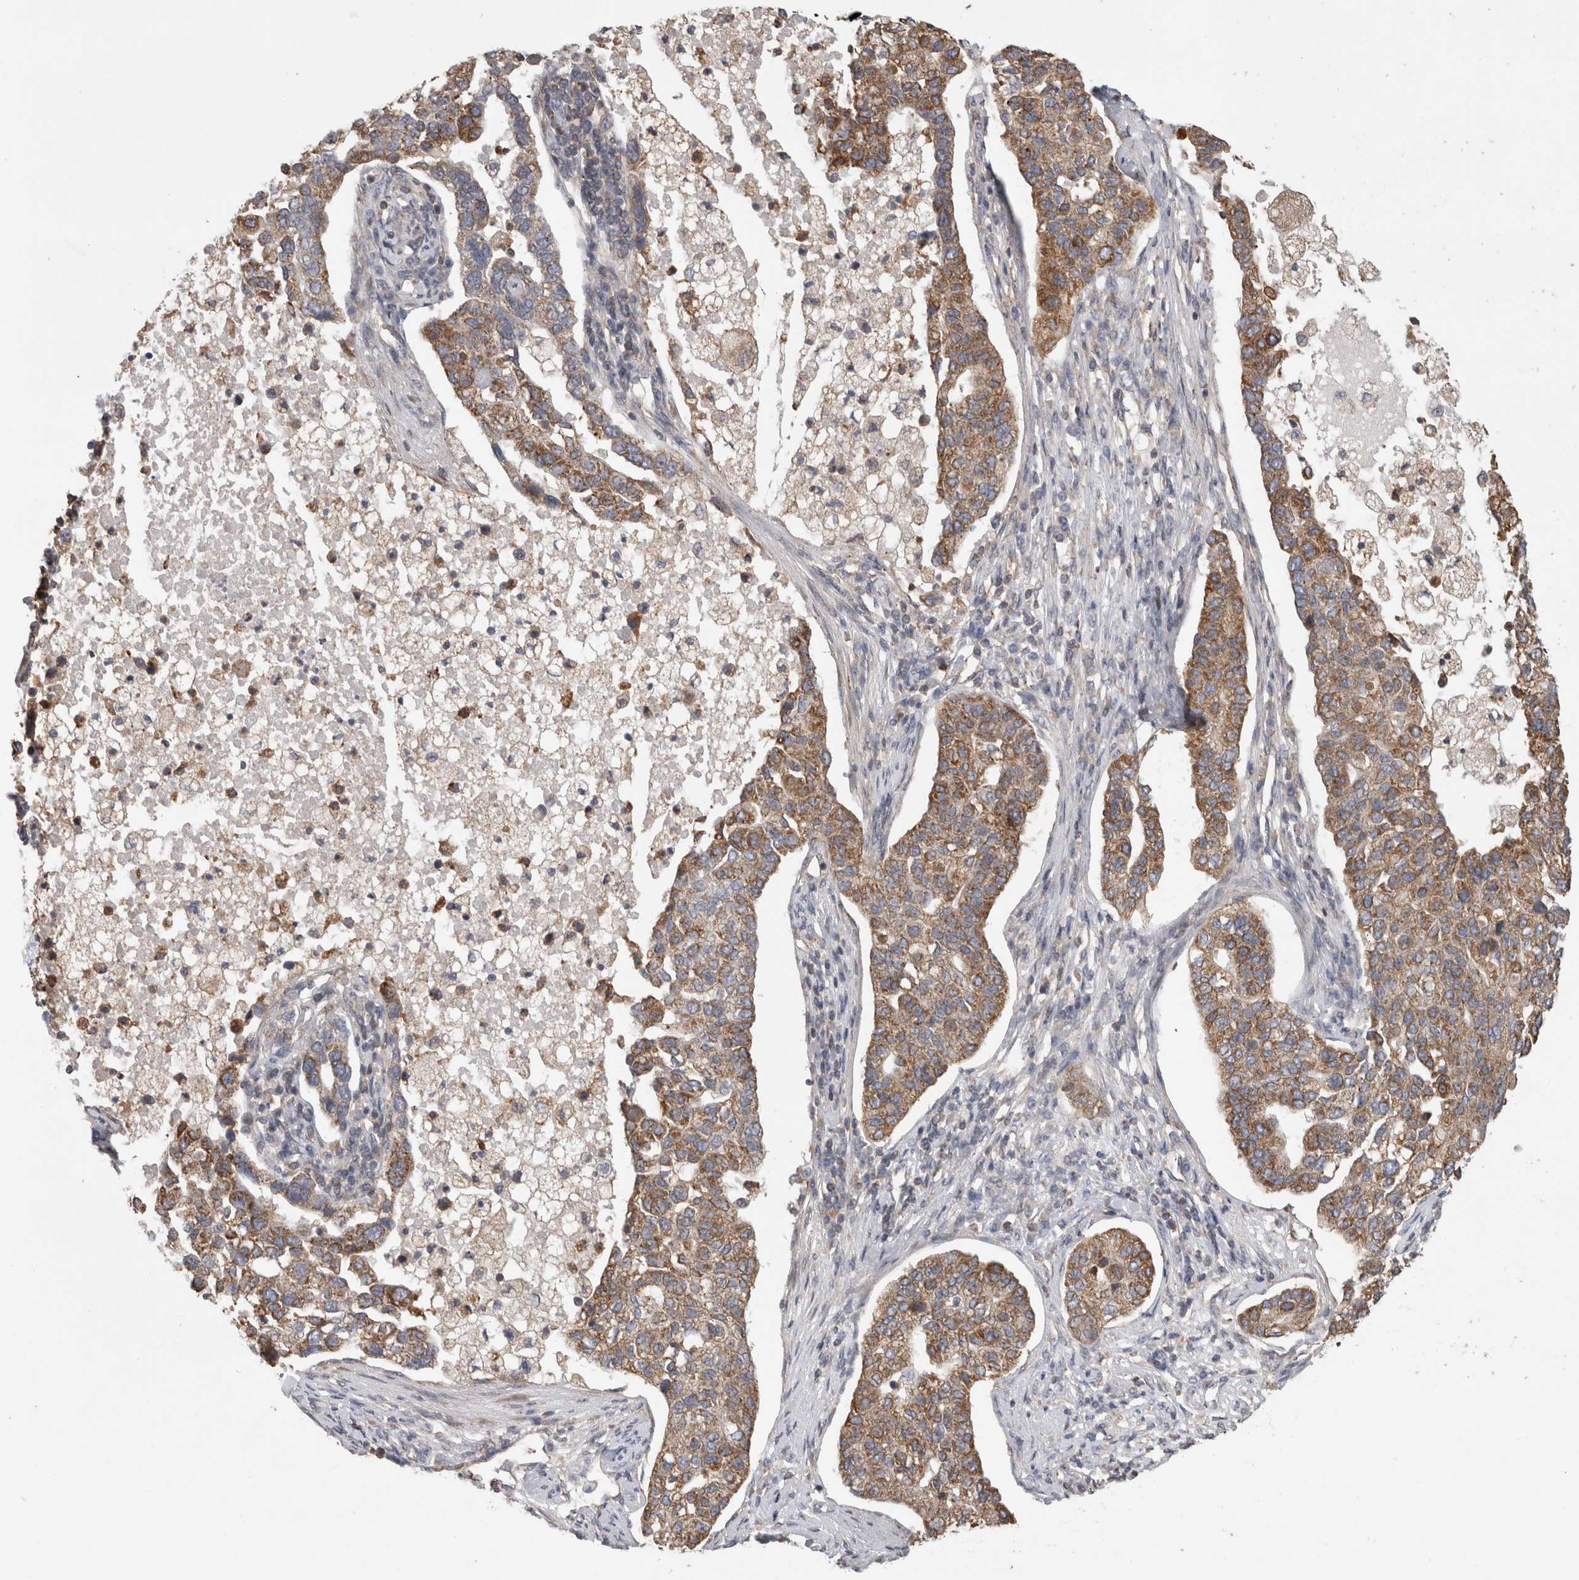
{"staining": {"intensity": "moderate", "quantity": ">75%", "location": "cytoplasmic/membranous"}, "tissue": "pancreatic cancer", "cell_type": "Tumor cells", "image_type": "cancer", "snomed": [{"axis": "morphology", "description": "Adenocarcinoma, NOS"}, {"axis": "topography", "description": "Pancreas"}], "caption": "Protein analysis of pancreatic adenocarcinoma tissue demonstrates moderate cytoplasmic/membranous positivity in about >75% of tumor cells.", "gene": "PARP6", "patient": {"sex": "female", "age": 61}}